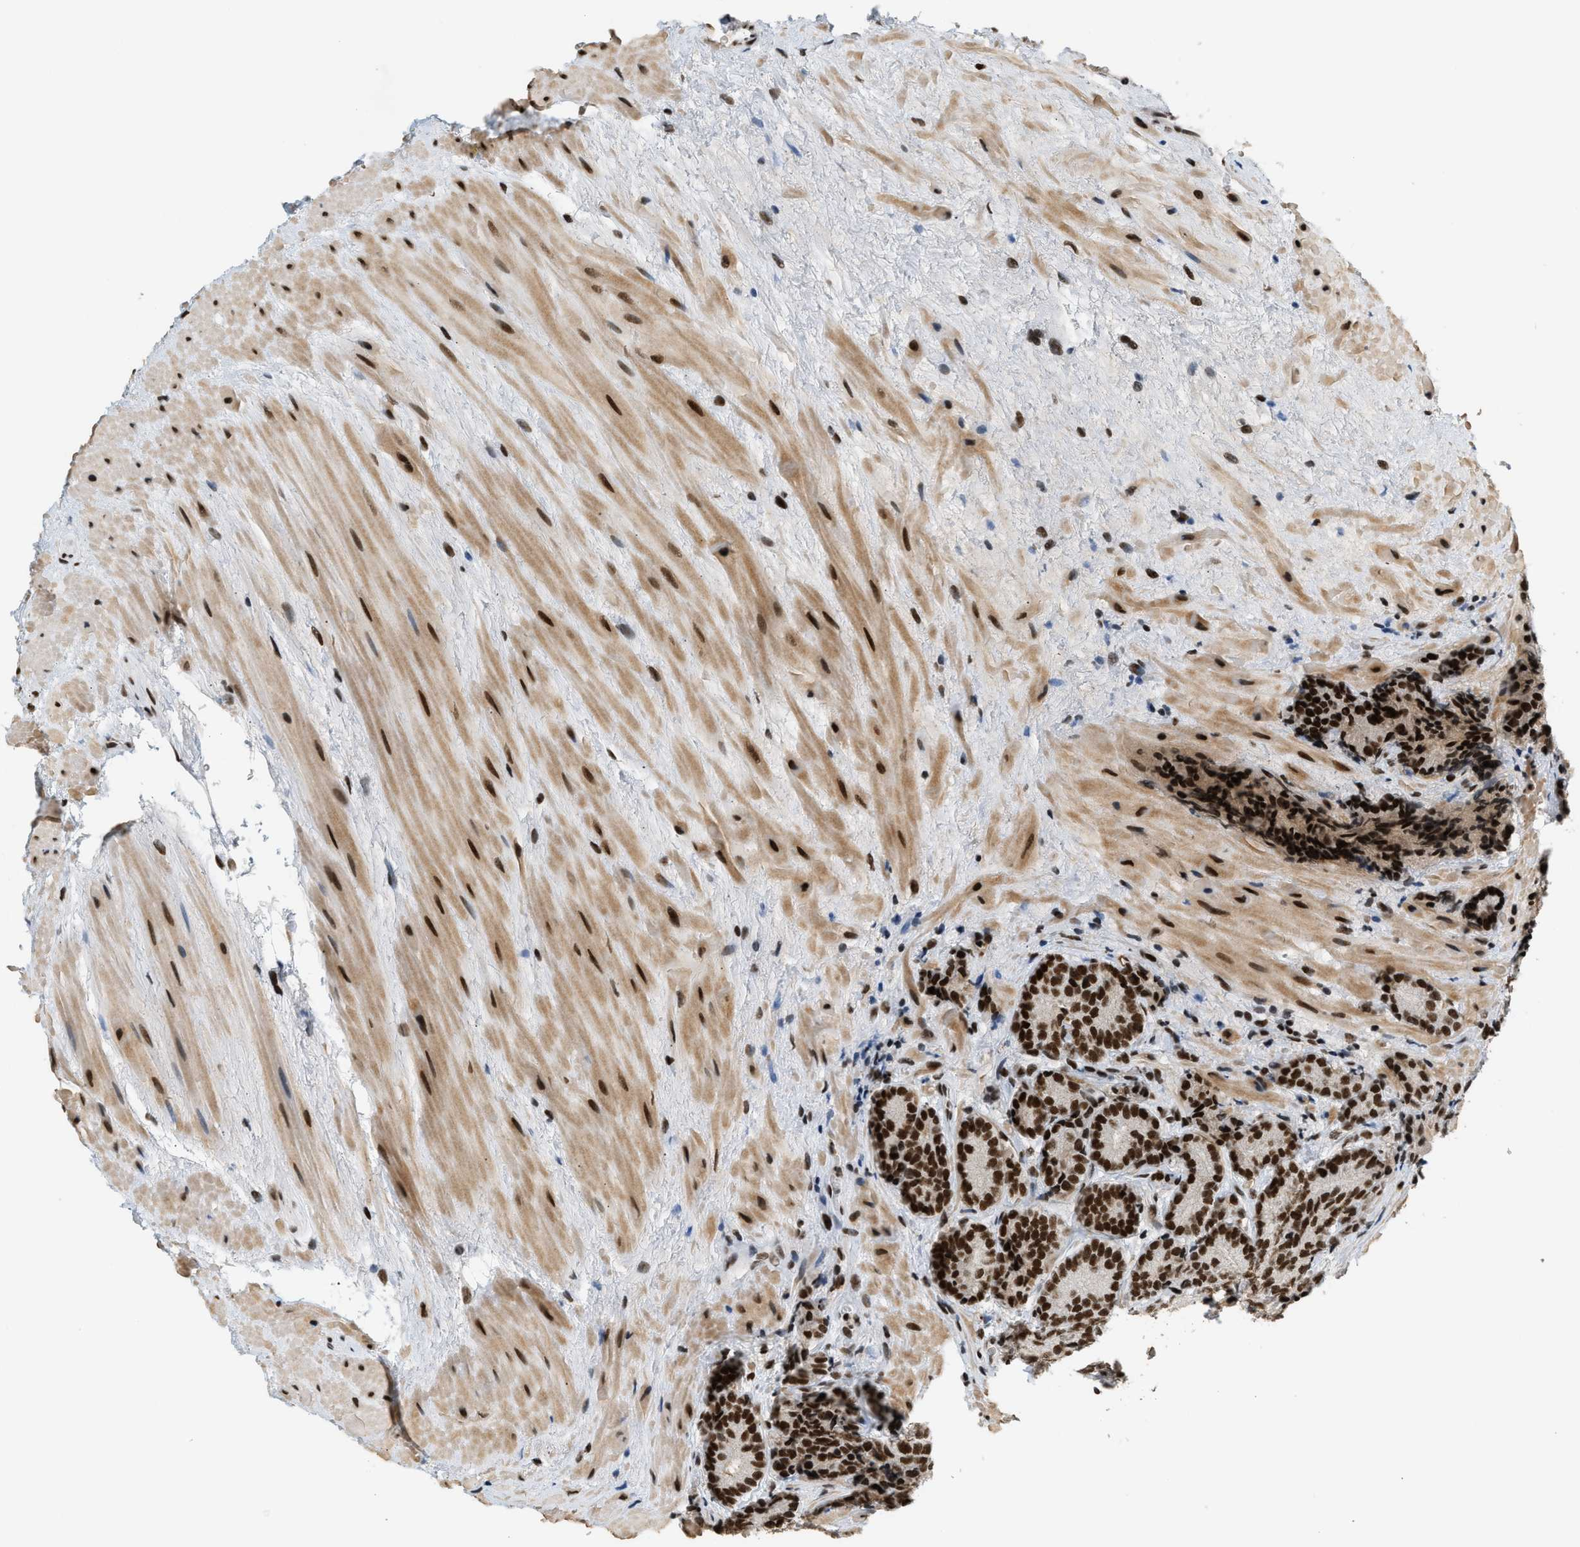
{"staining": {"intensity": "strong", "quantity": ">75%", "location": "nuclear"}, "tissue": "prostate cancer", "cell_type": "Tumor cells", "image_type": "cancer", "snomed": [{"axis": "morphology", "description": "Adenocarcinoma, High grade"}, {"axis": "topography", "description": "Prostate"}], "caption": "Immunohistochemistry photomicrograph of neoplastic tissue: human prostate high-grade adenocarcinoma stained using immunohistochemistry demonstrates high levels of strong protein expression localized specifically in the nuclear of tumor cells, appearing as a nuclear brown color.", "gene": "SMARCB1", "patient": {"sex": "male", "age": 61}}